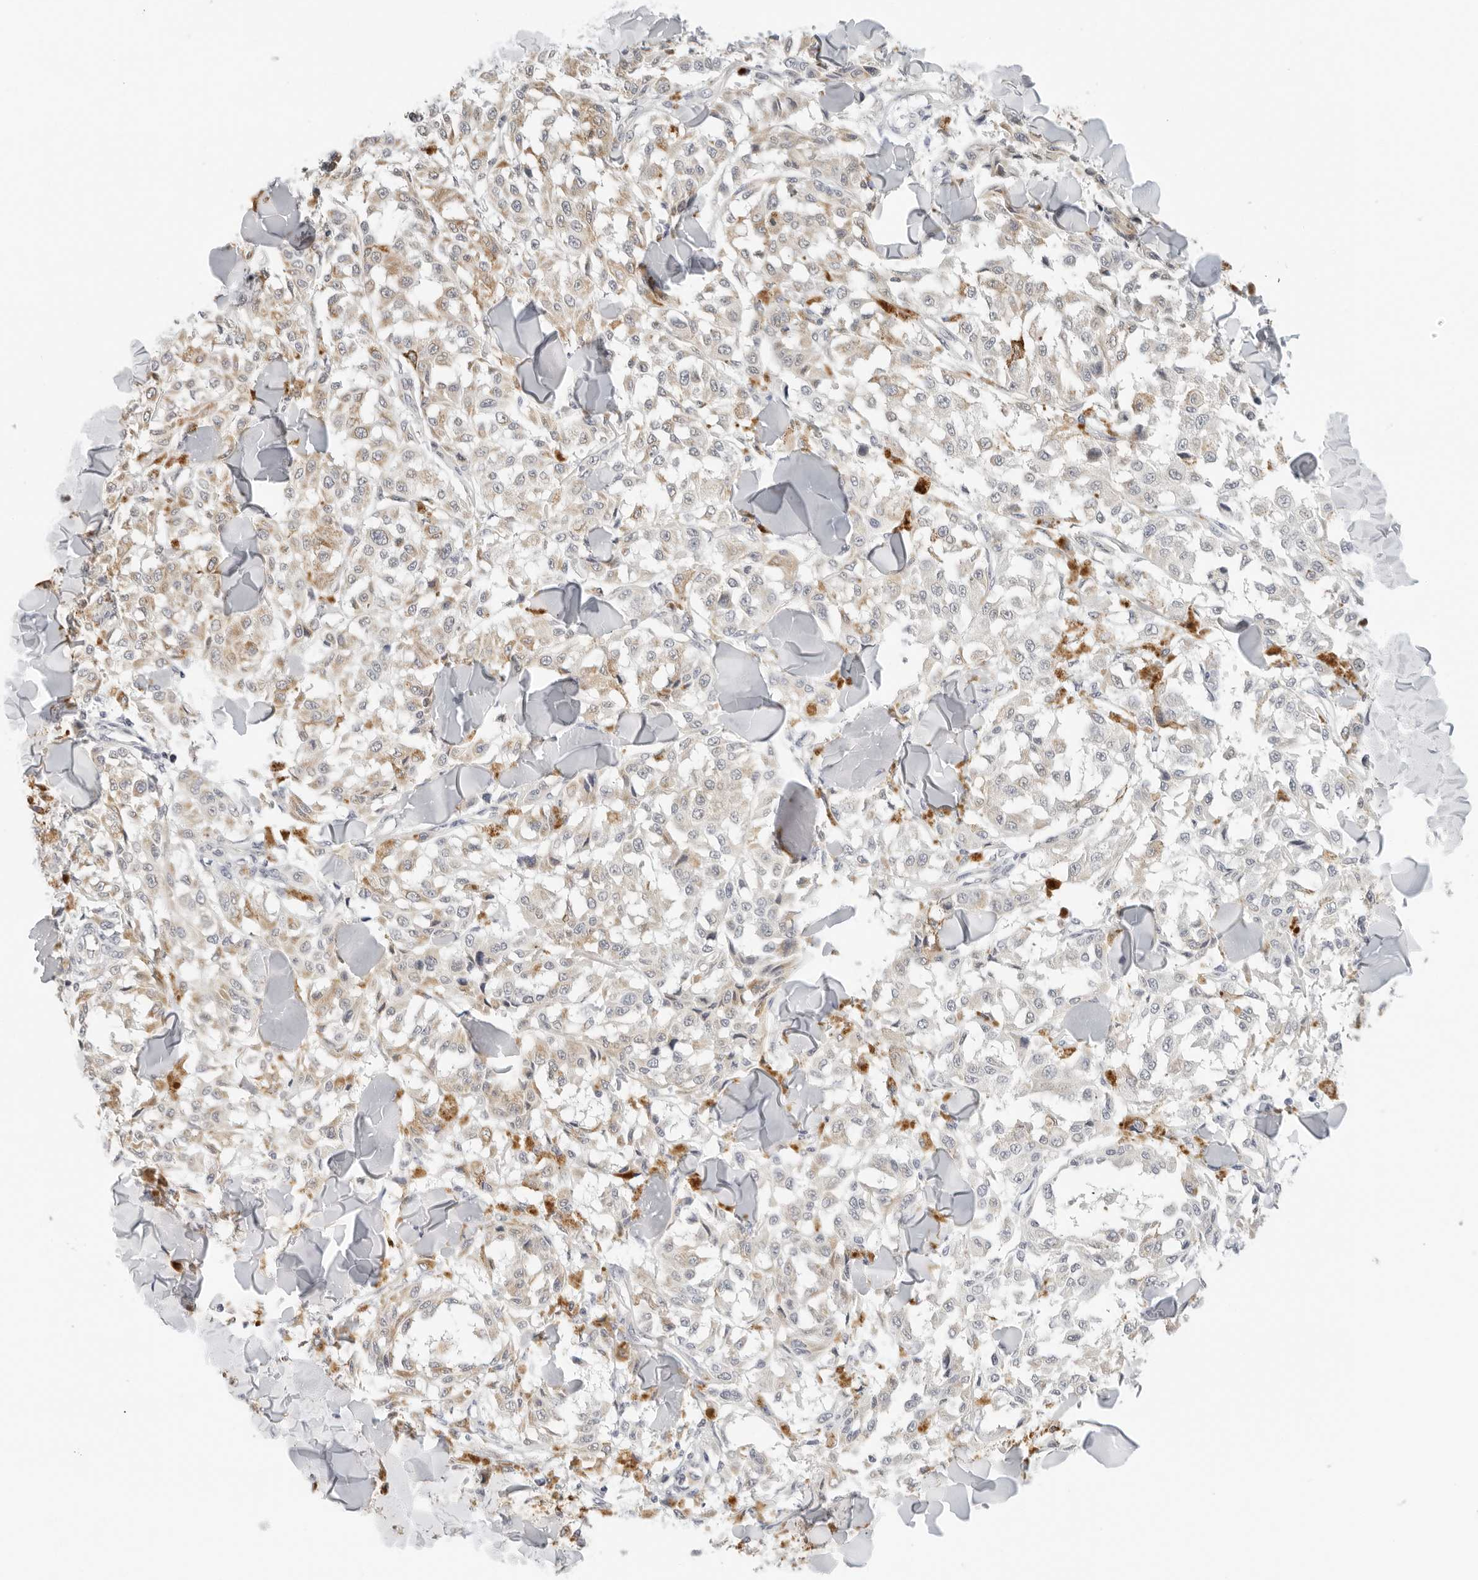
{"staining": {"intensity": "weak", "quantity": "25%-75%", "location": "cytoplasmic/membranous"}, "tissue": "melanoma", "cell_type": "Tumor cells", "image_type": "cancer", "snomed": [{"axis": "morphology", "description": "Malignant melanoma, NOS"}, {"axis": "topography", "description": "Skin"}], "caption": "Immunohistochemistry of malignant melanoma displays low levels of weak cytoplasmic/membranous expression in about 25%-75% of tumor cells. (DAB = brown stain, brightfield microscopy at high magnification).", "gene": "RC3H1", "patient": {"sex": "female", "age": 64}}